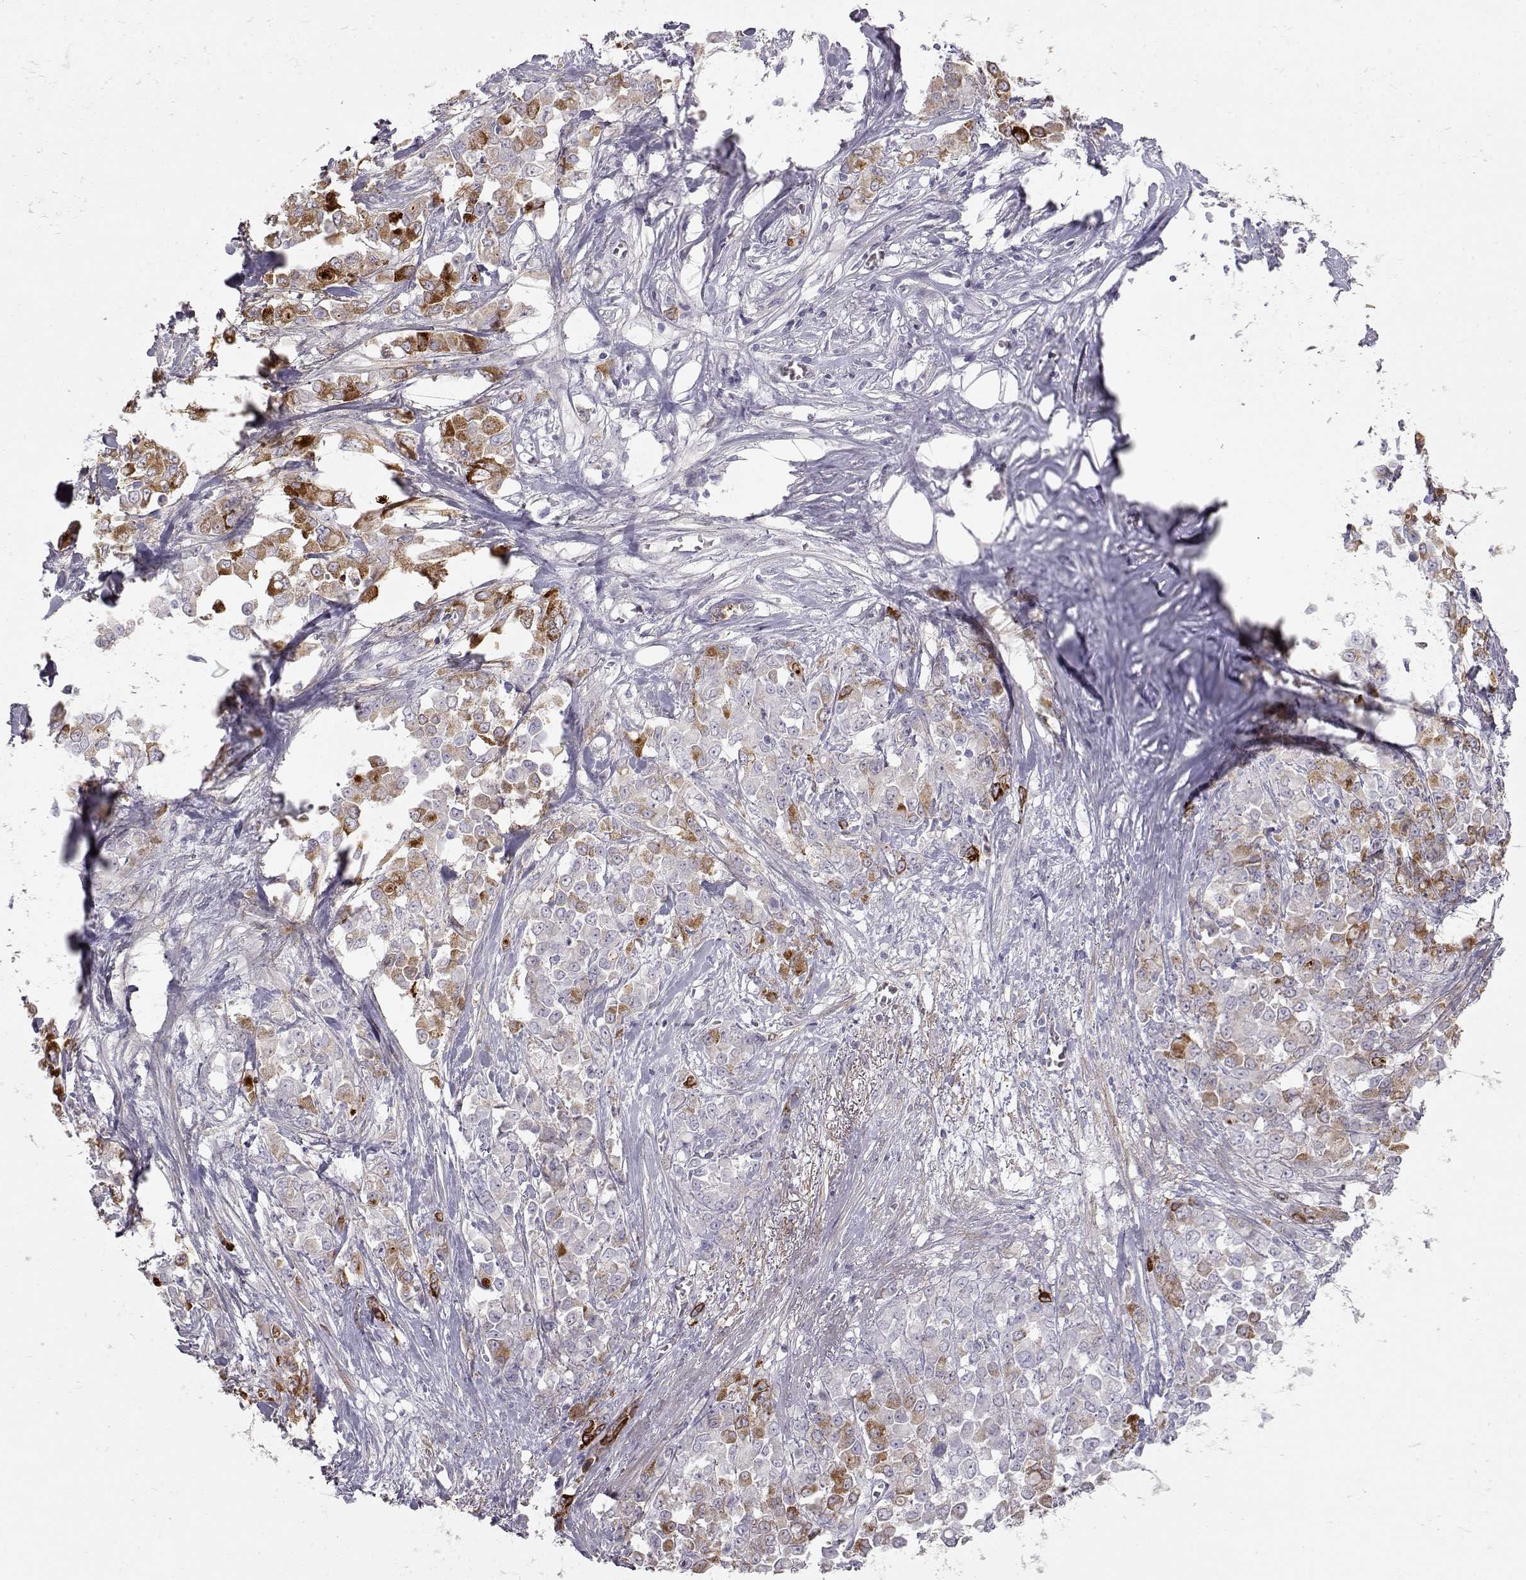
{"staining": {"intensity": "strong", "quantity": "<25%", "location": "cytoplasmic/membranous"}, "tissue": "stomach cancer", "cell_type": "Tumor cells", "image_type": "cancer", "snomed": [{"axis": "morphology", "description": "Adenocarcinoma, NOS"}, {"axis": "topography", "description": "Stomach"}], "caption": "A histopathology image showing strong cytoplasmic/membranous staining in approximately <25% of tumor cells in stomach adenocarcinoma, as visualized by brown immunohistochemical staining.", "gene": "LAMB3", "patient": {"sex": "female", "age": 76}}